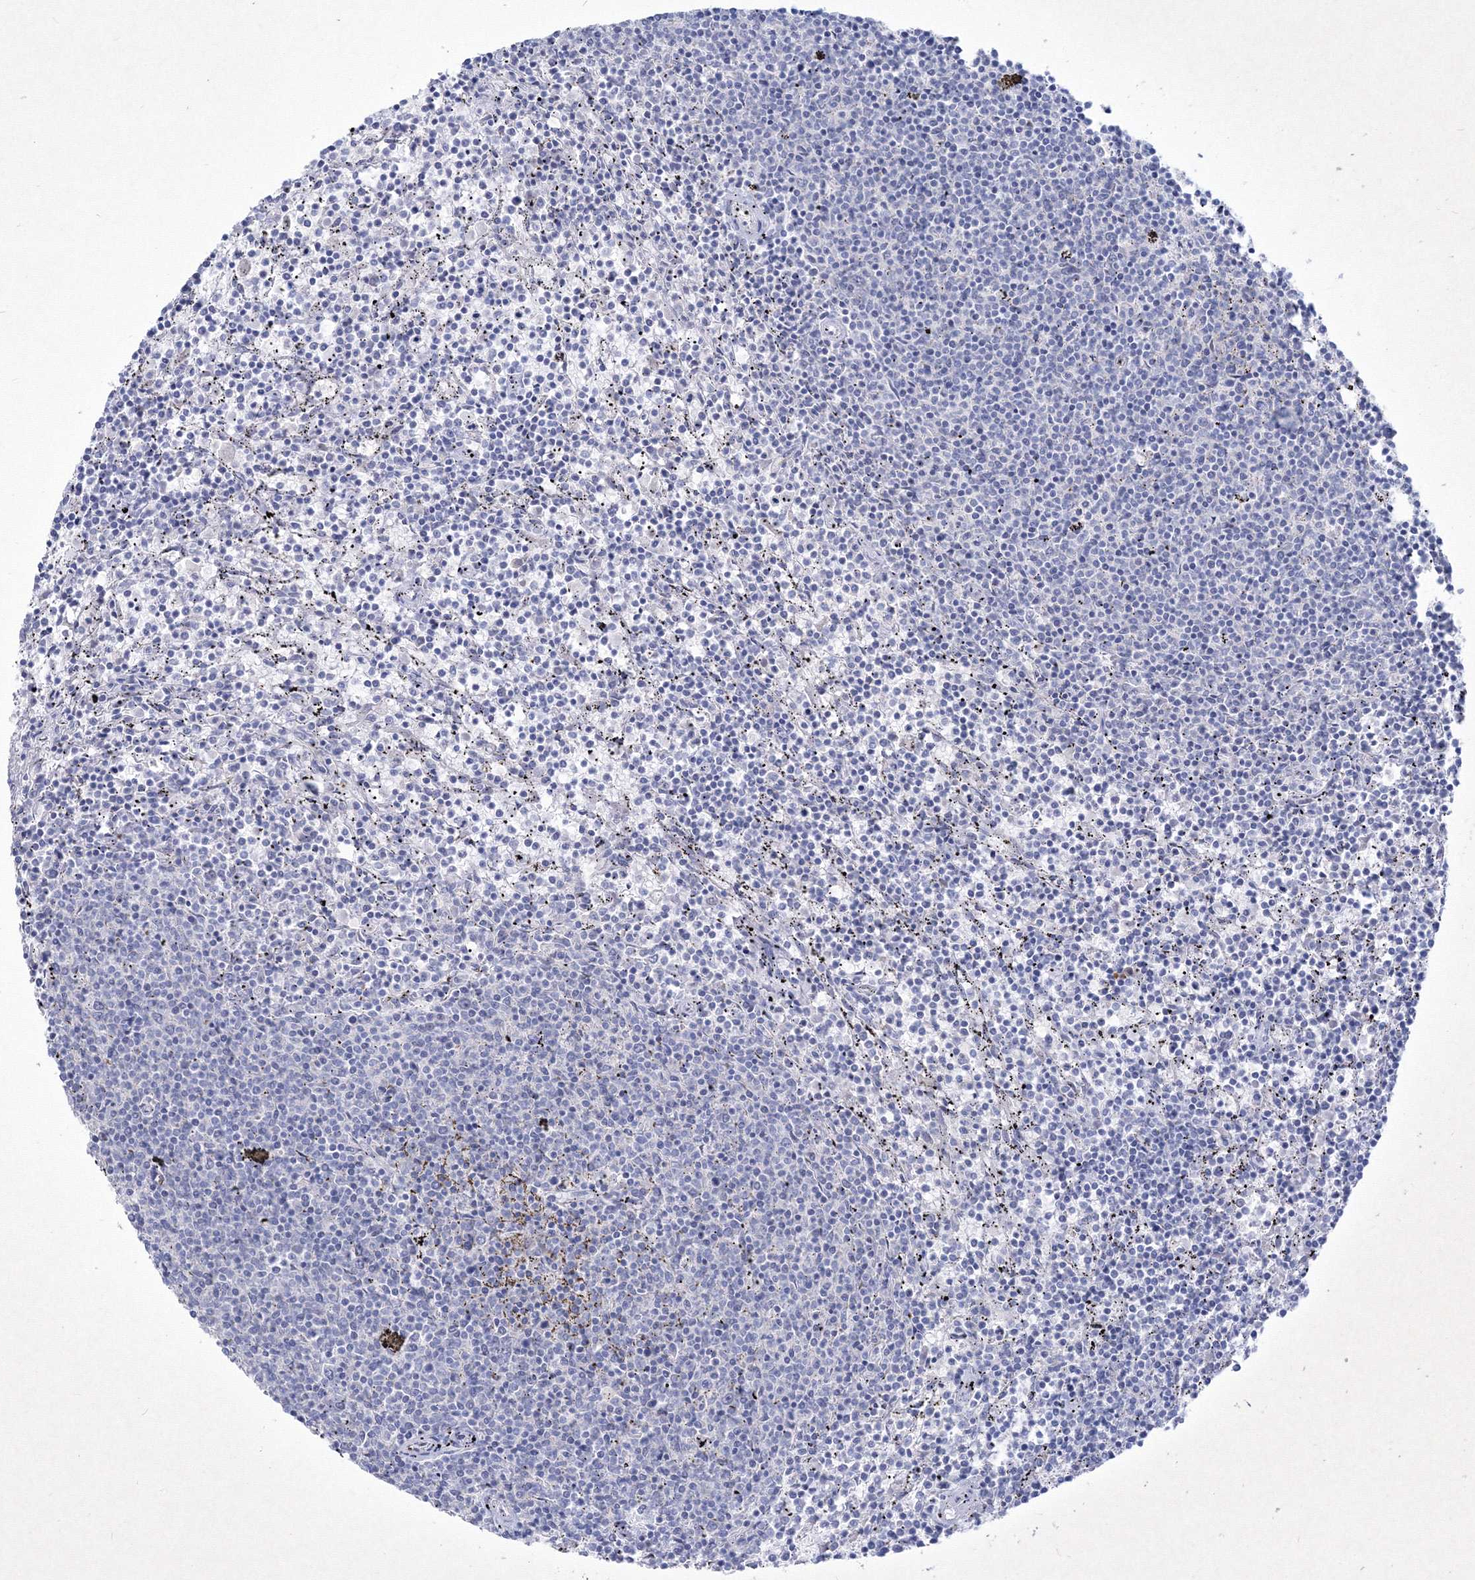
{"staining": {"intensity": "negative", "quantity": "none", "location": "none"}, "tissue": "lymphoma", "cell_type": "Tumor cells", "image_type": "cancer", "snomed": [{"axis": "morphology", "description": "Malignant lymphoma, non-Hodgkin's type, Low grade"}, {"axis": "topography", "description": "Spleen"}], "caption": "Tumor cells are negative for protein expression in human low-grade malignant lymphoma, non-Hodgkin's type.", "gene": "TMEM139", "patient": {"sex": "female", "age": 50}}